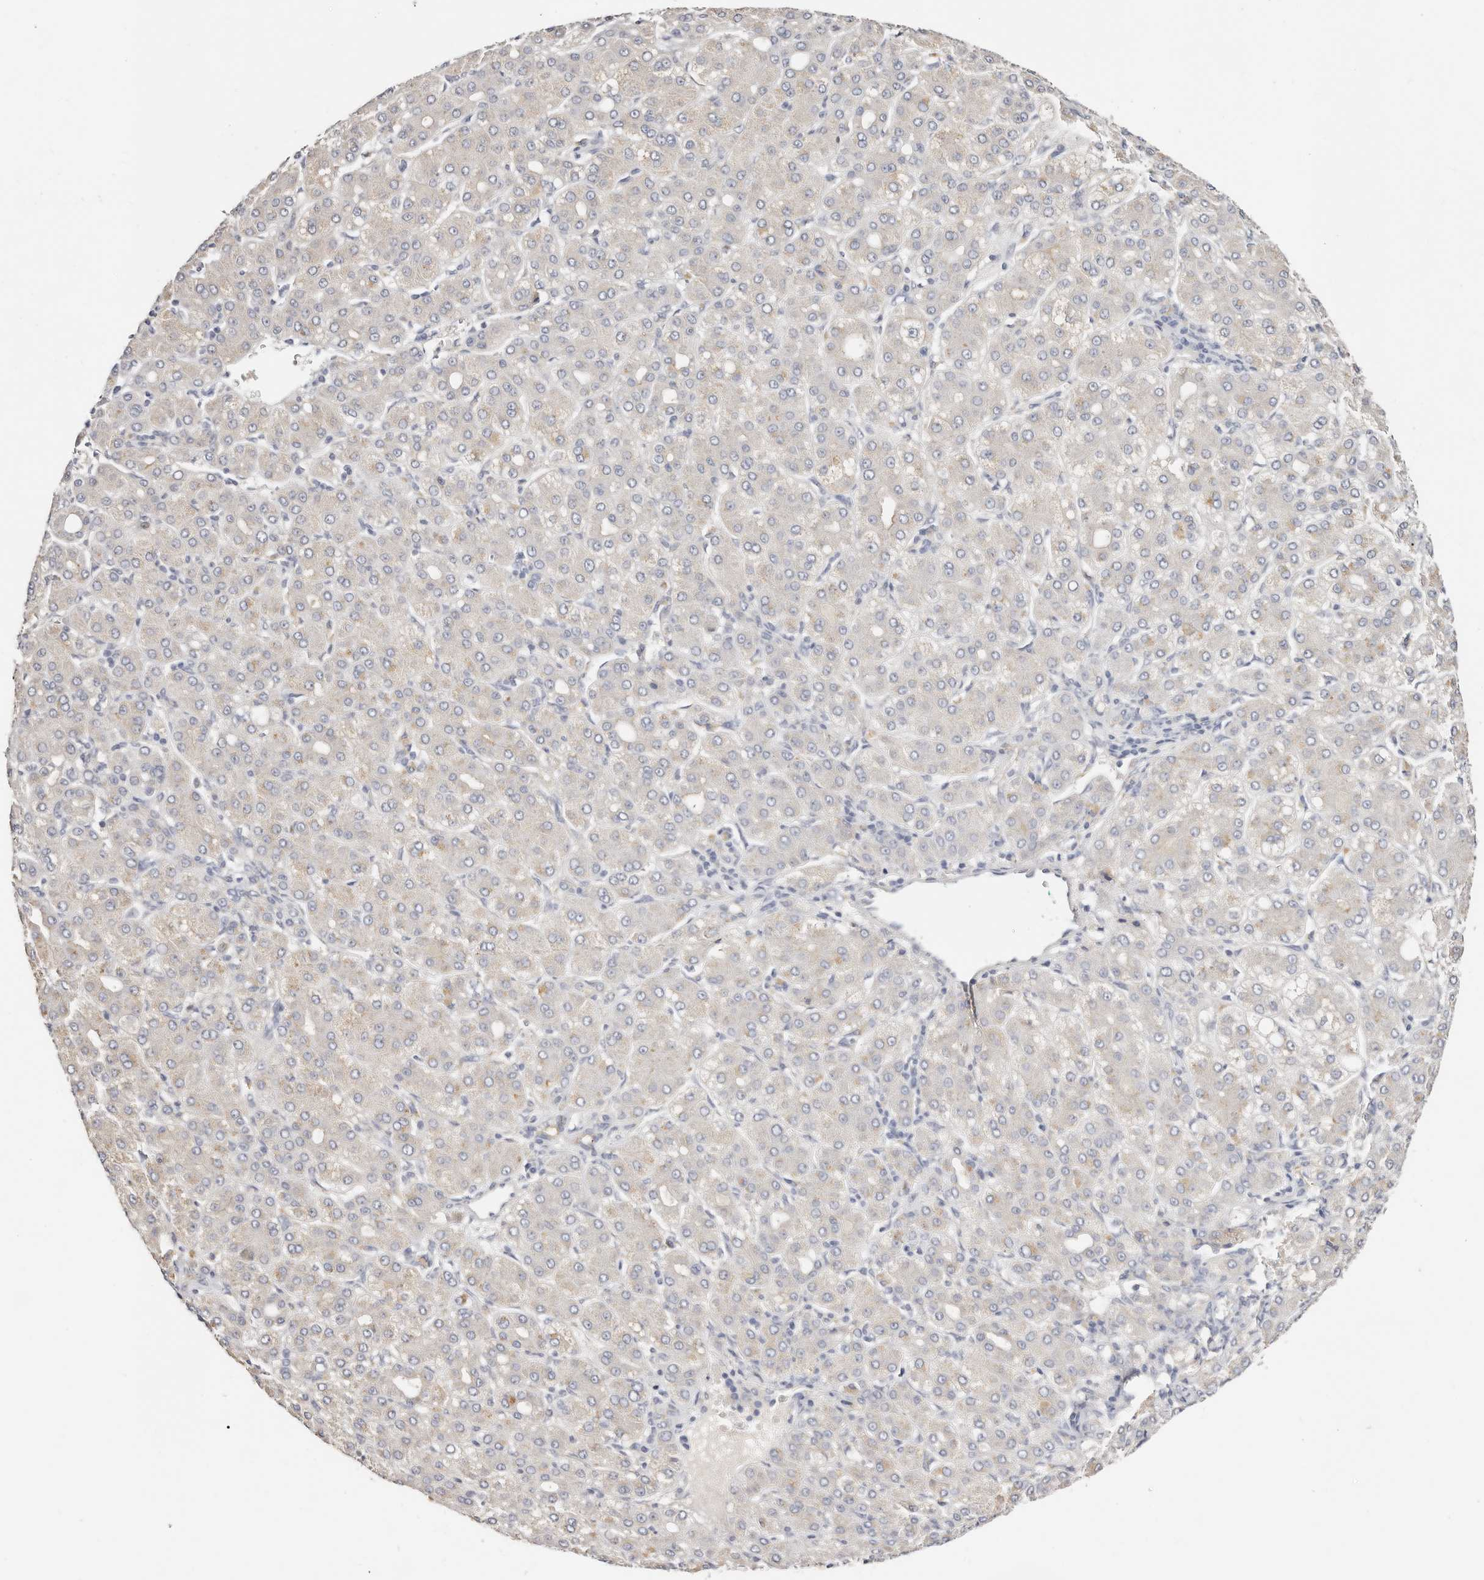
{"staining": {"intensity": "negative", "quantity": "none", "location": "none"}, "tissue": "liver cancer", "cell_type": "Tumor cells", "image_type": "cancer", "snomed": [{"axis": "morphology", "description": "Carcinoma, Hepatocellular, NOS"}, {"axis": "topography", "description": "Liver"}], "caption": "Immunohistochemical staining of liver hepatocellular carcinoma displays no significant expression in tumor cells.", "gene": "DNASE1", "patient": {"sex": "male", "age": 65}}